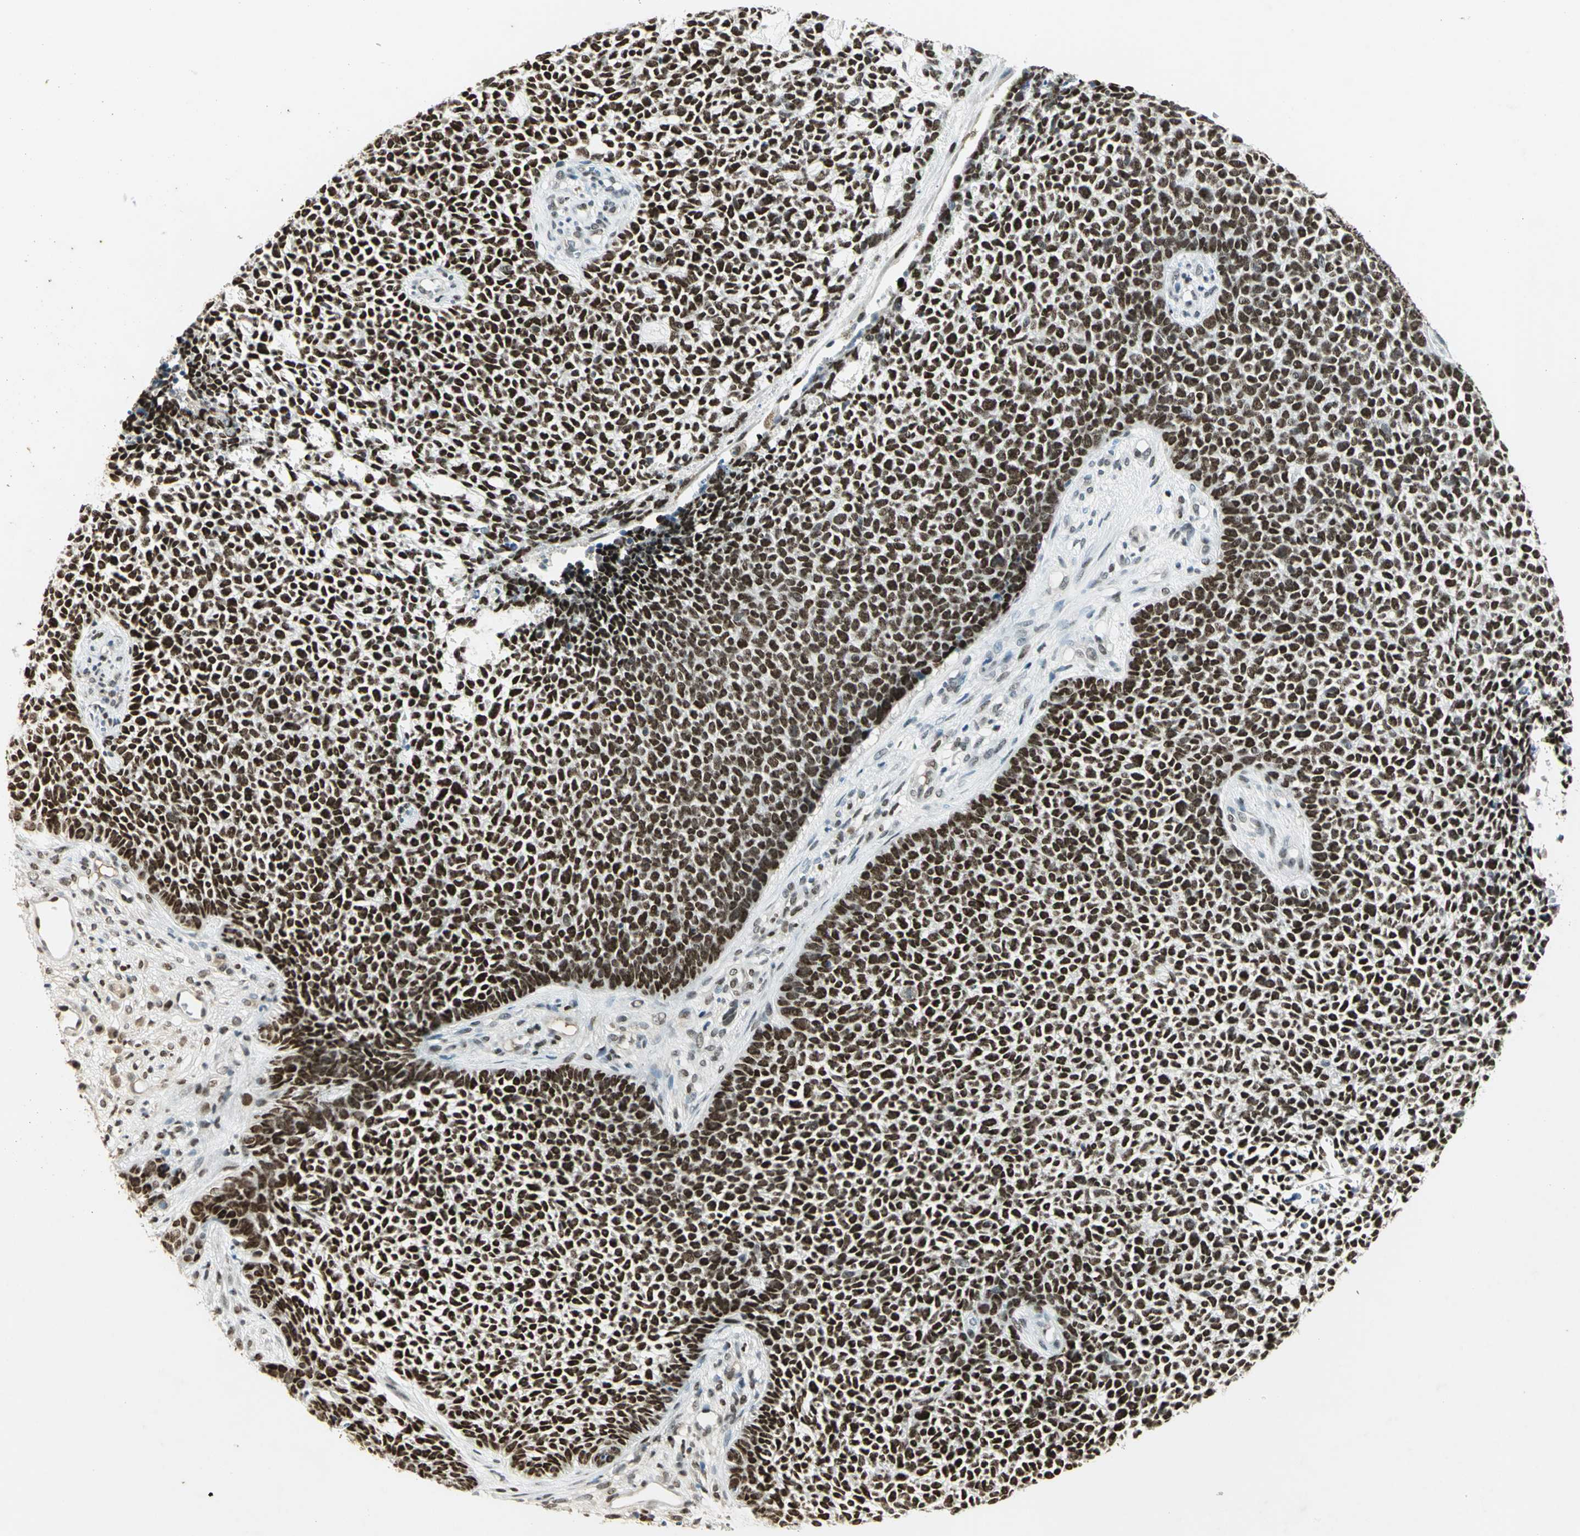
{"staining": {"intensity": "strong", "quantity": ">75%", "location": "nuclear"}, "tissue": "skin cancer", "cell_type": "Tumor cells", "image_type": "cancer", "snomed": [{"axis": "morphology", "description": "Basal cell carcinoma"}, {"axis": "topography", "description": "Skin"}], "caption": "DAB (3,3'-diaminobenzidine) immunohistochemical staining of basal cell carcinoma (skin) reveals strong nuclear protein positivity in approximately >75% of tumor cells.", "gene": "AK6", "patient": {"sex": "female", "age": 84}}